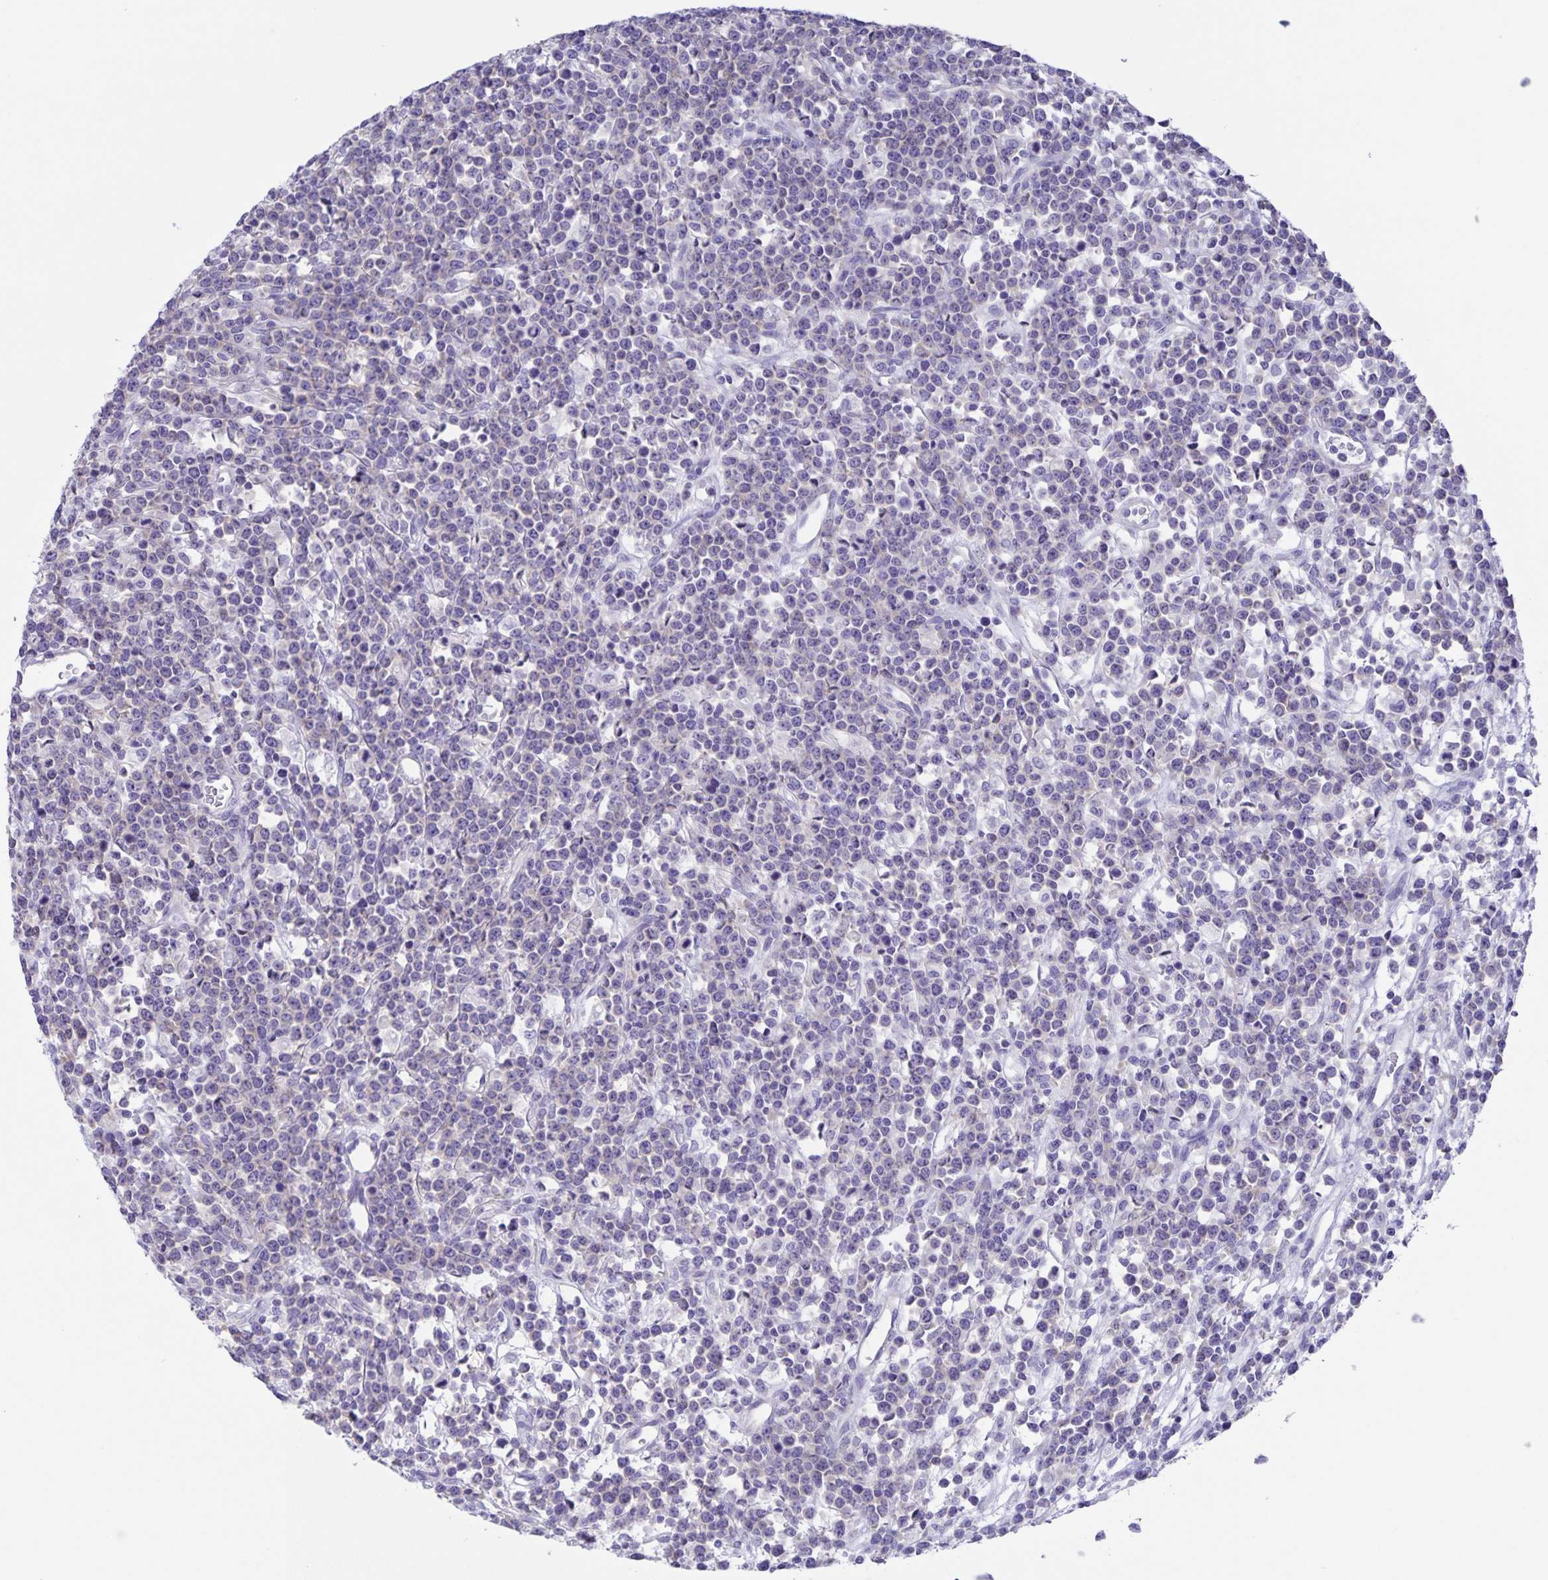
{"staining": {"intensity": "negative", "quantity": "none", "location": "none"}, "tissue": "lymphoma", "cell_type": "Tumor cells", "image_type": "cancer", "snomed": [{"axis": "morphology", "description": "Malignant lymphoma, non-Hodgkin's type, High grade"}, {"axis": "topography", "description": "Ovary"}], "caption": "This is an IHC photomicrograph of human lymphoma. There is no staining in tumor cells.", "gene": "CAPSL", "patient": {"sex": "female", "age": 56}}